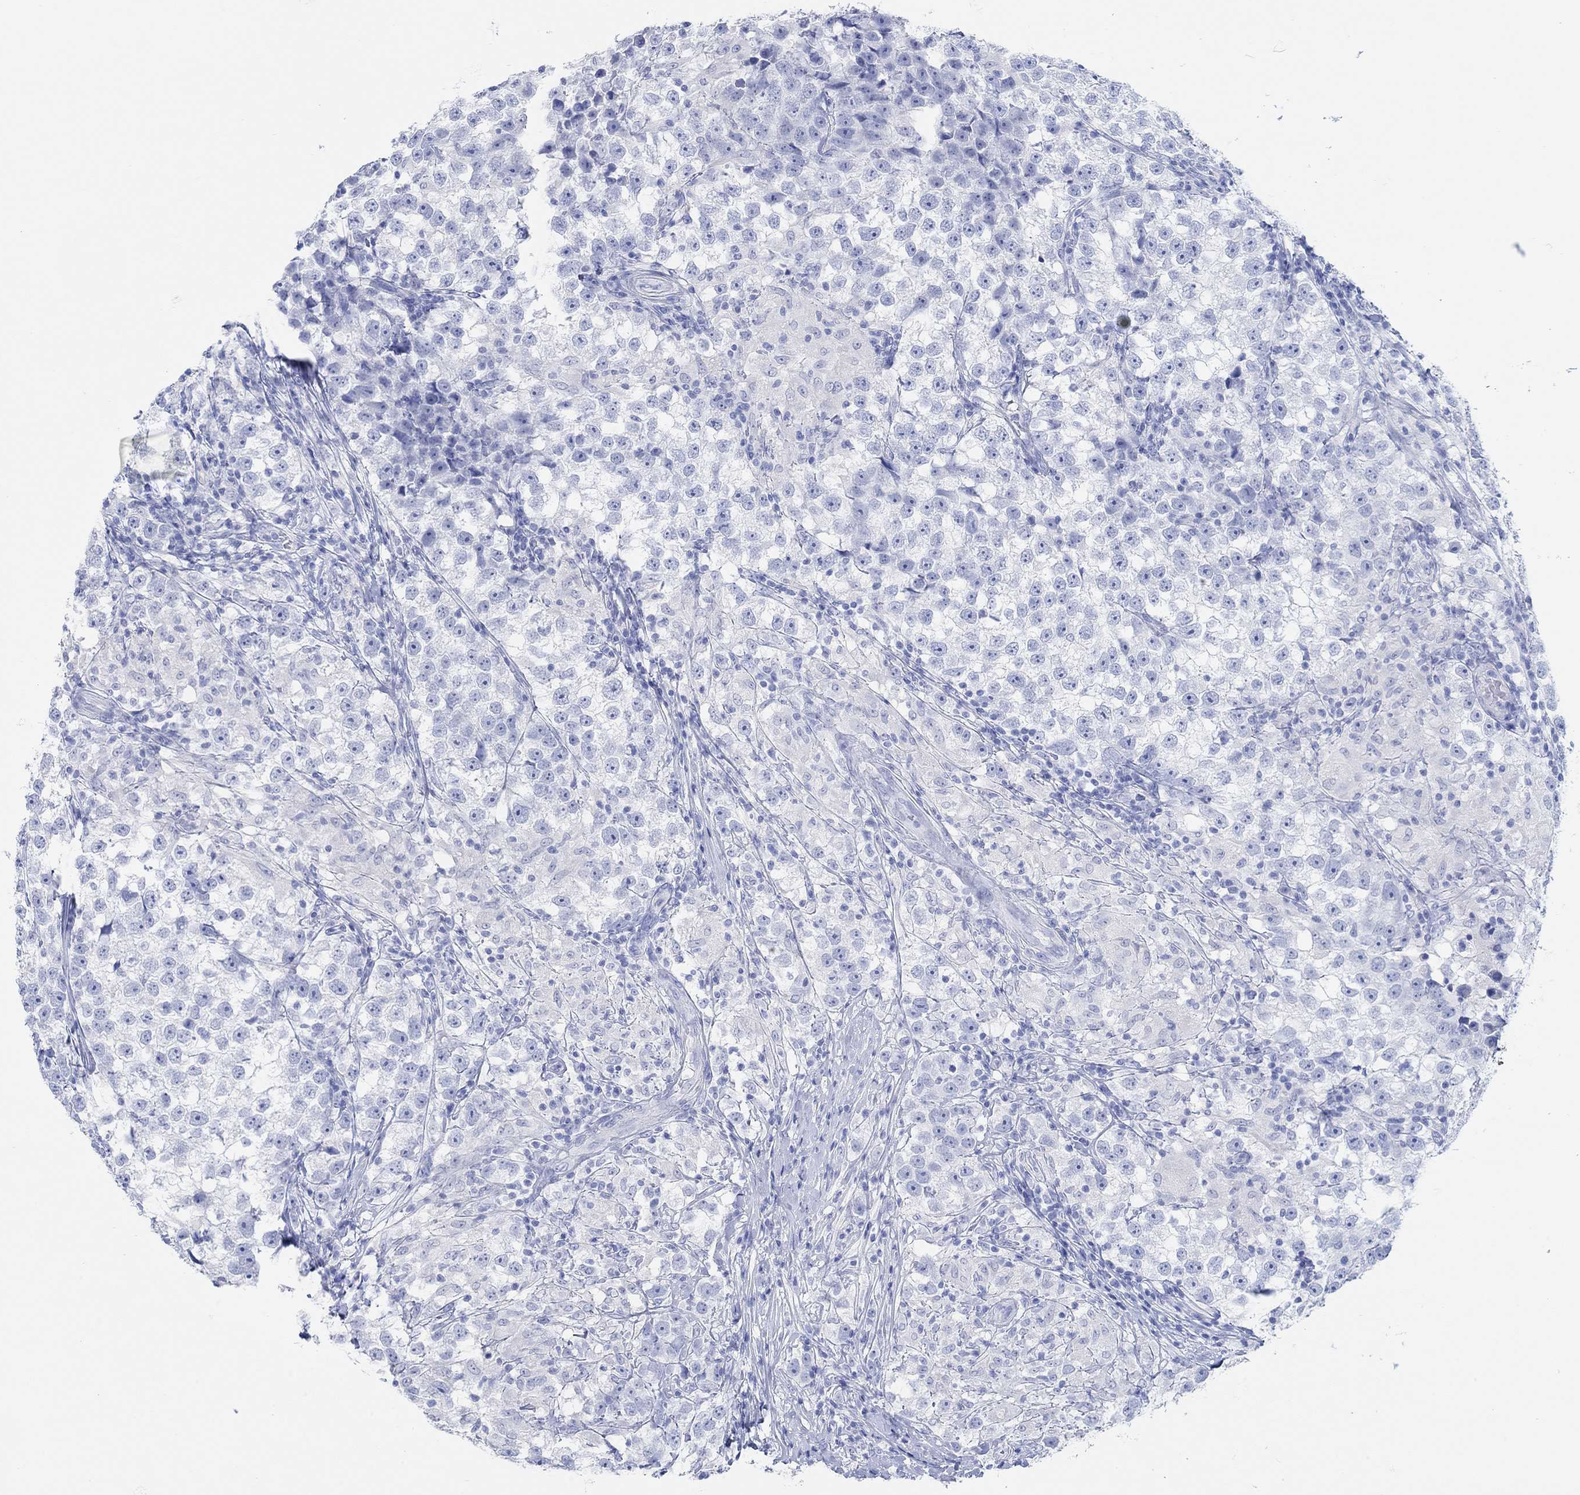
{"staining": {"intensity": "negative", "quantity": "none", "location": "none"}, "tissue": "testis cancer", "cell_type": "Tumor cells", "image_type": "cancer", "snomed": [{"axis": "morphology", "description": "Seminoma, NOS"}, {"axis": "topography", "description": "Testis"}], "caption": "This is an IHC micrograph of seminoma (testis). There is no staining in tumor cells.", "gene": "AK8", "patient": {"sex": "male", "age": 46}}